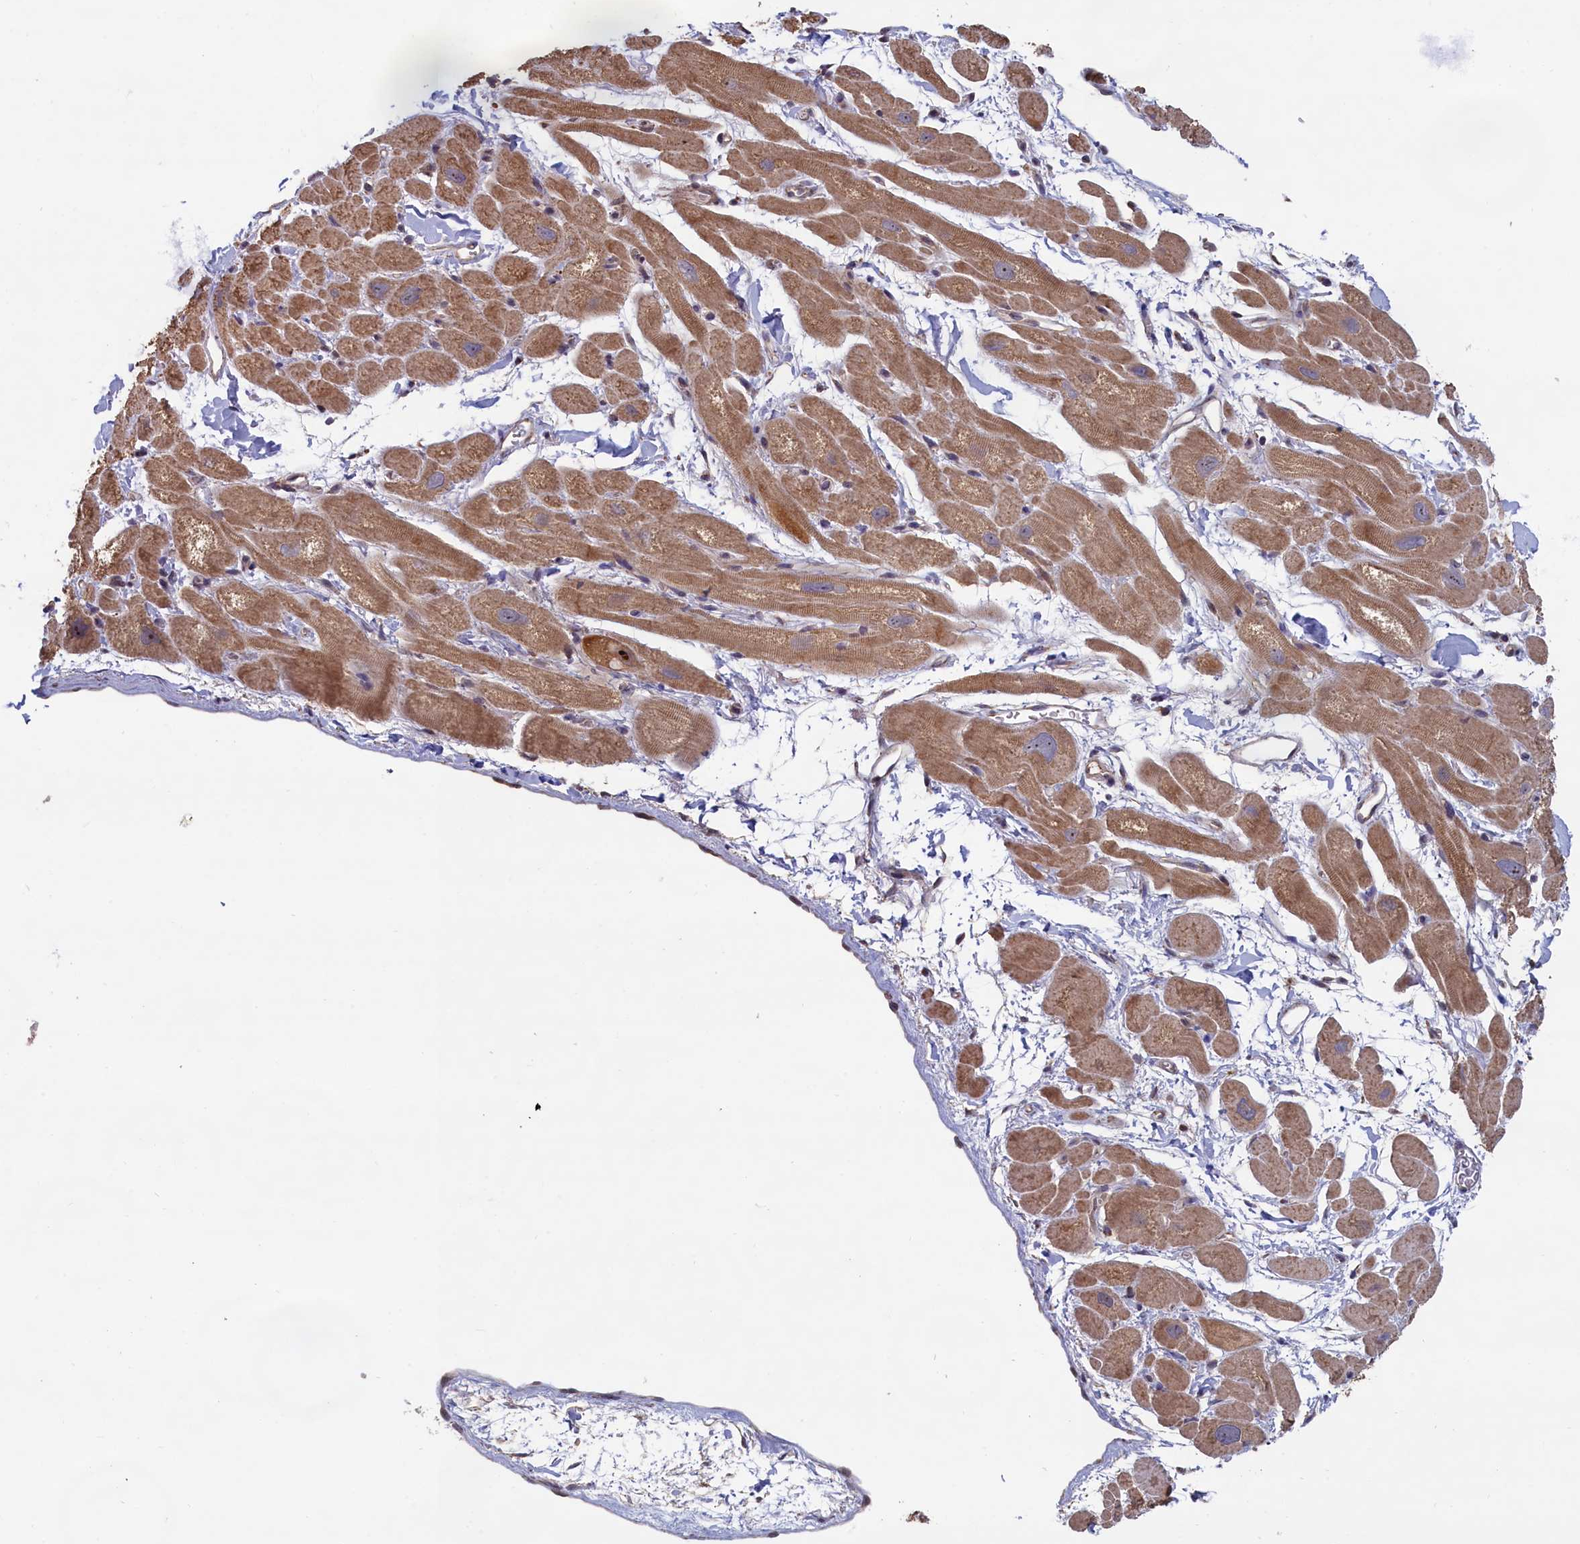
{"staining": {"intensity": "moderate", "quantity": "25%-75%", "location": "cytoplasmic/membranous"}, "tissue": "heart muscle", "cell_type": "Cardiomyocytes", "image_type": "normal", "snomed": [{"axis": "morphology", "description": "Normal tissue, NOS"}, {"axis": "topography", "description": "Heart"}], "caption": "The immunohistochemical stain highlights moderate cytoplasmic/membranous expression in cardiomyocytes of normal heart muscle. The staining was performed using DAB, with brown indicating positive protein expression. Nuclei are stained blue with hematoxylin.", "gene": "ENSG00000269825", "patient": {"sex": "male", "age": 49}}